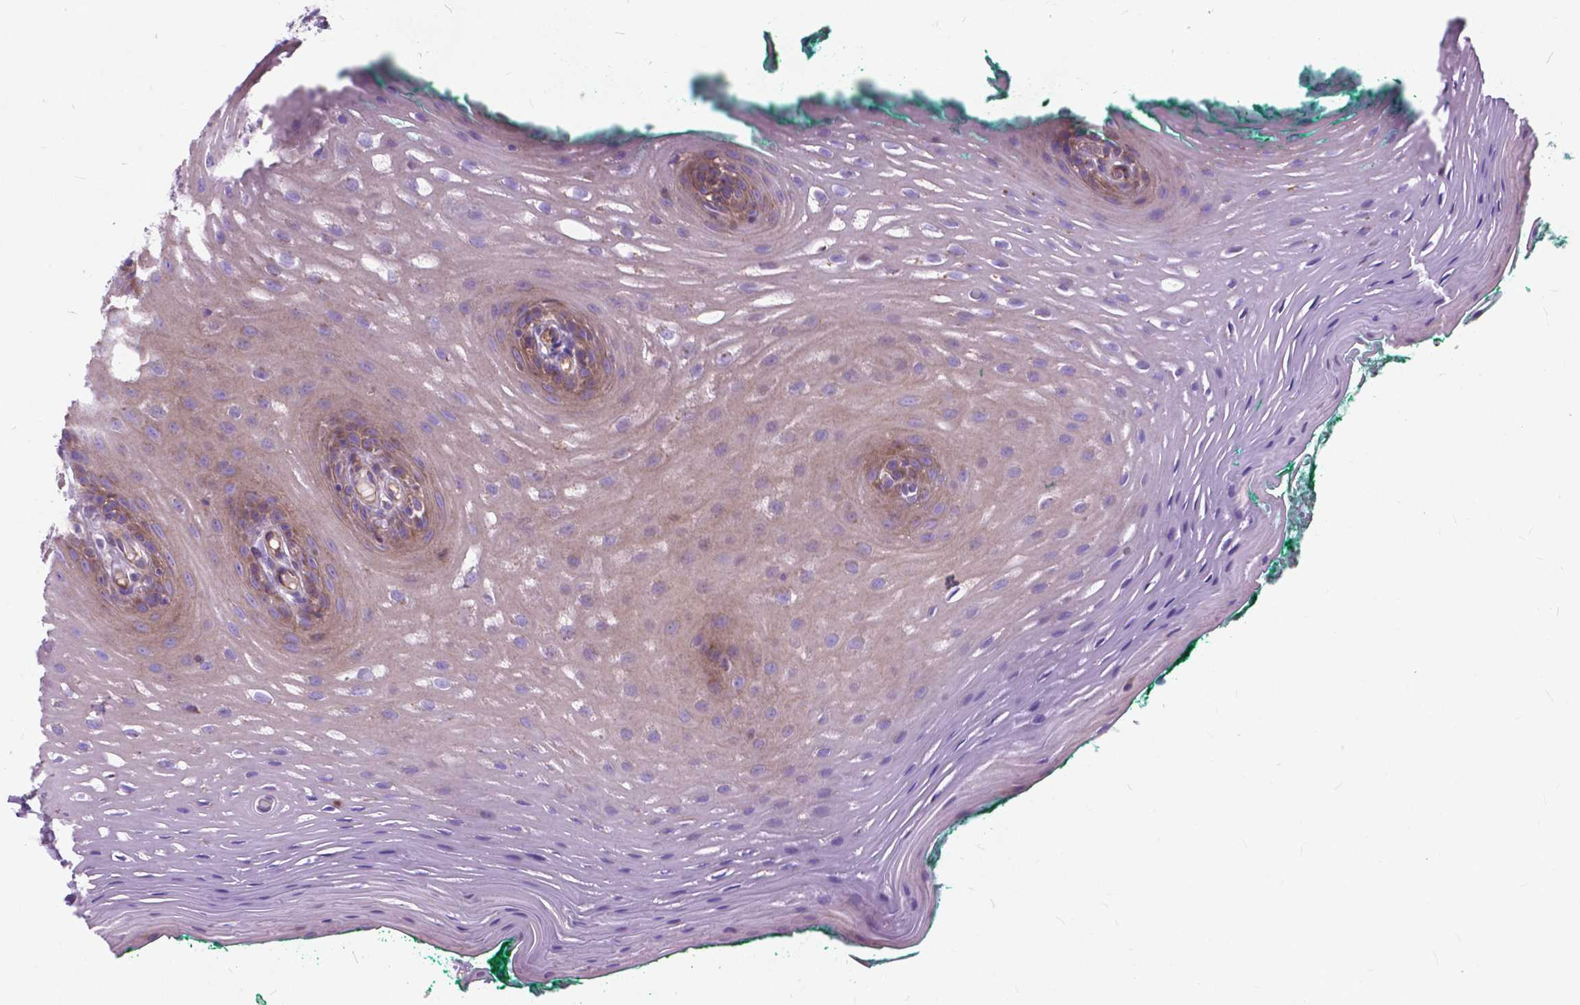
{"staining": {"intensity": "weak", "quantity": "25%-75%", "location": "cytoplasmic/membranous"}, "tissue": "oral mucosa", "cell_type": "Squamous epithelial cells", "image_type": "normal", "snomed": [{"axis": "morphology", "description": "Normal tissue, NOS"}, {"axis": "morphology", "description": "Squamous cell carcinoma, NOS"}, {"axis": "topography", "description": "Oral tissue"}, {"axis": "topography", "description": "Head-Neck"}], "caption": "This photomicrograph reveals IHC staining of unremarkable oral mucosa, with low weak cytoplasmic/membranous staining in approximately 25%-75% of squamous epithelial cells.", "gene": "FLT4", "patient": {"sex": "male", "age": 78}}